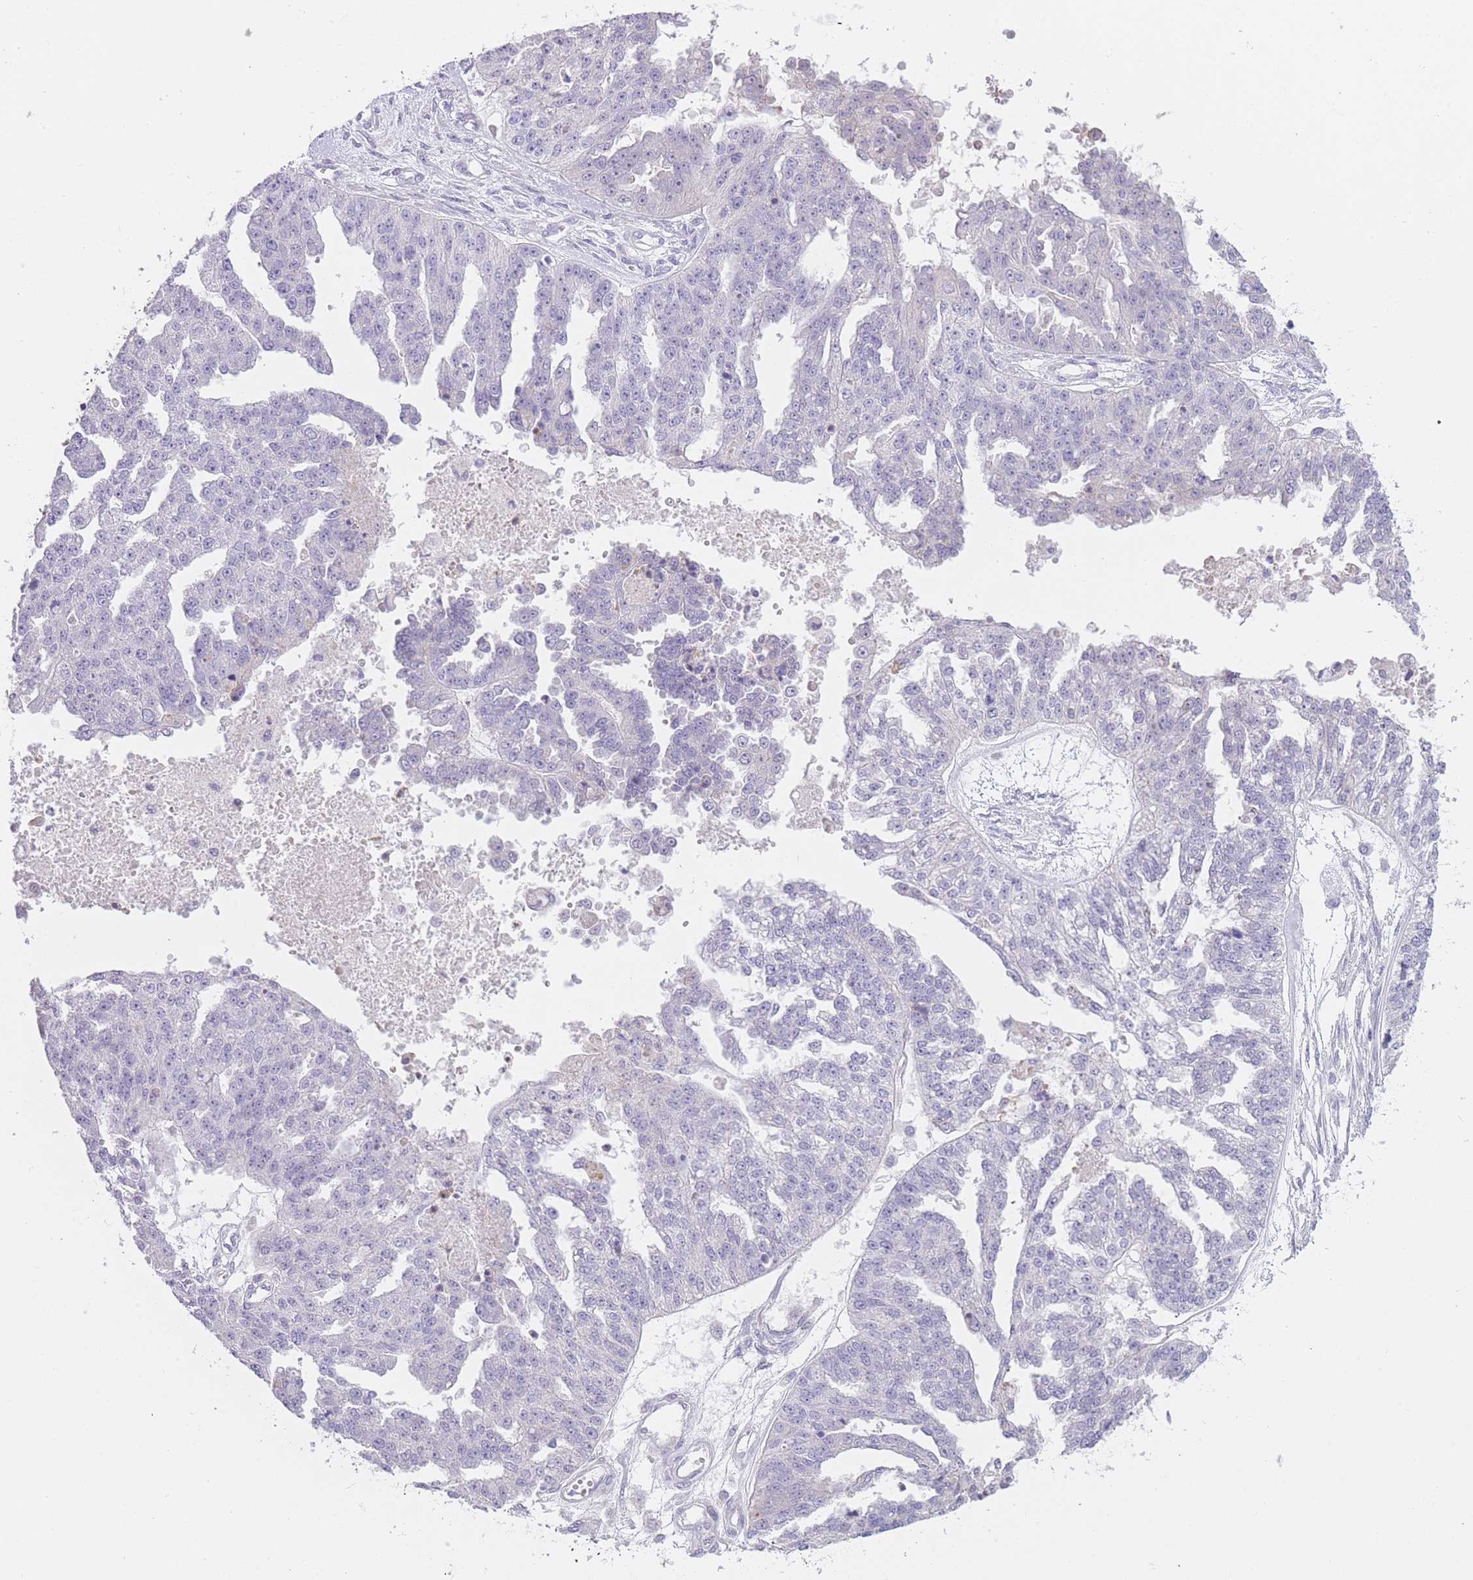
{"staining": {"intensity": "negative", "quantity": "none", "location": "none"}, "tissue": "ovarian cancer", "cell_type": "Tumor cells", "image_type": "cancer", "snomed": [{"axis": "morphology", "description": "Cystadenocarcinoma, serous, NOS"}, {"axis": "topography", "description": "Ovary"}], "caption": "Ovarian serous cystadenocarcinoma was stained to show a protein in brown. There is no significant positivity in tumor cells.", "gene": "IMPG1", "patient": {"sex": "female", "age": 58}}